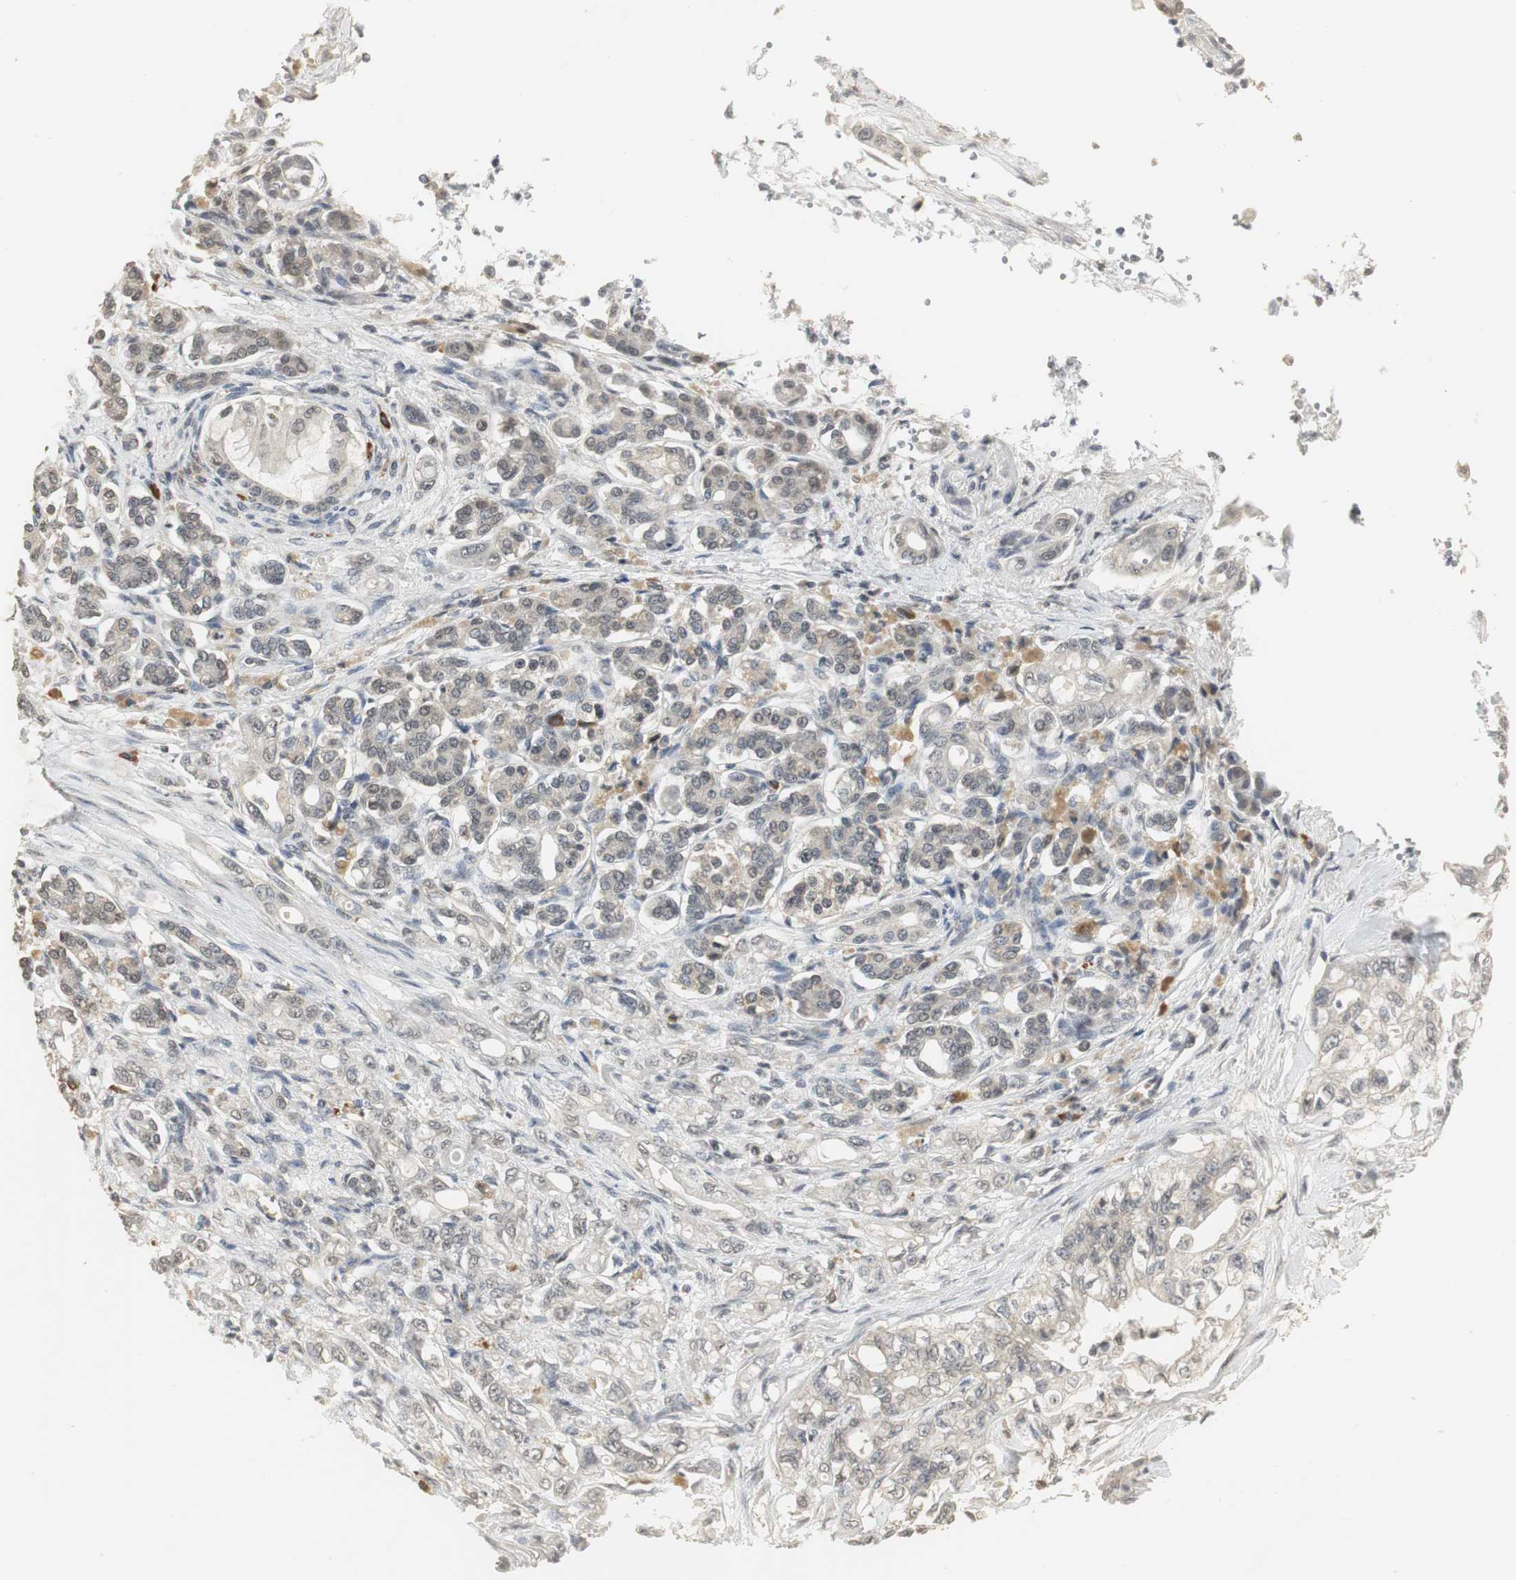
{"staining": {"intensity": "negative", "quantity": "none", "location": "none"}, "tissue": "pancreatic cancer", "cell_type": "Tumor cells", "image_type": "cancer", "snomed": [{"axis": "morphology", "description": "Normal tissue, NOS"}, {"axis": "topography", "description": "Pancreas"}], "caption": "High magnification brightfield microscopy of pancreatic cancer stained with DAB (brown) and counterstained with hematoxylin (blue): tumor cells show no significant staining. (DAB IHC with hematoxylin counter stain).", "gene": "ELOA", "patient": {"sex": "male", "age": 42}}